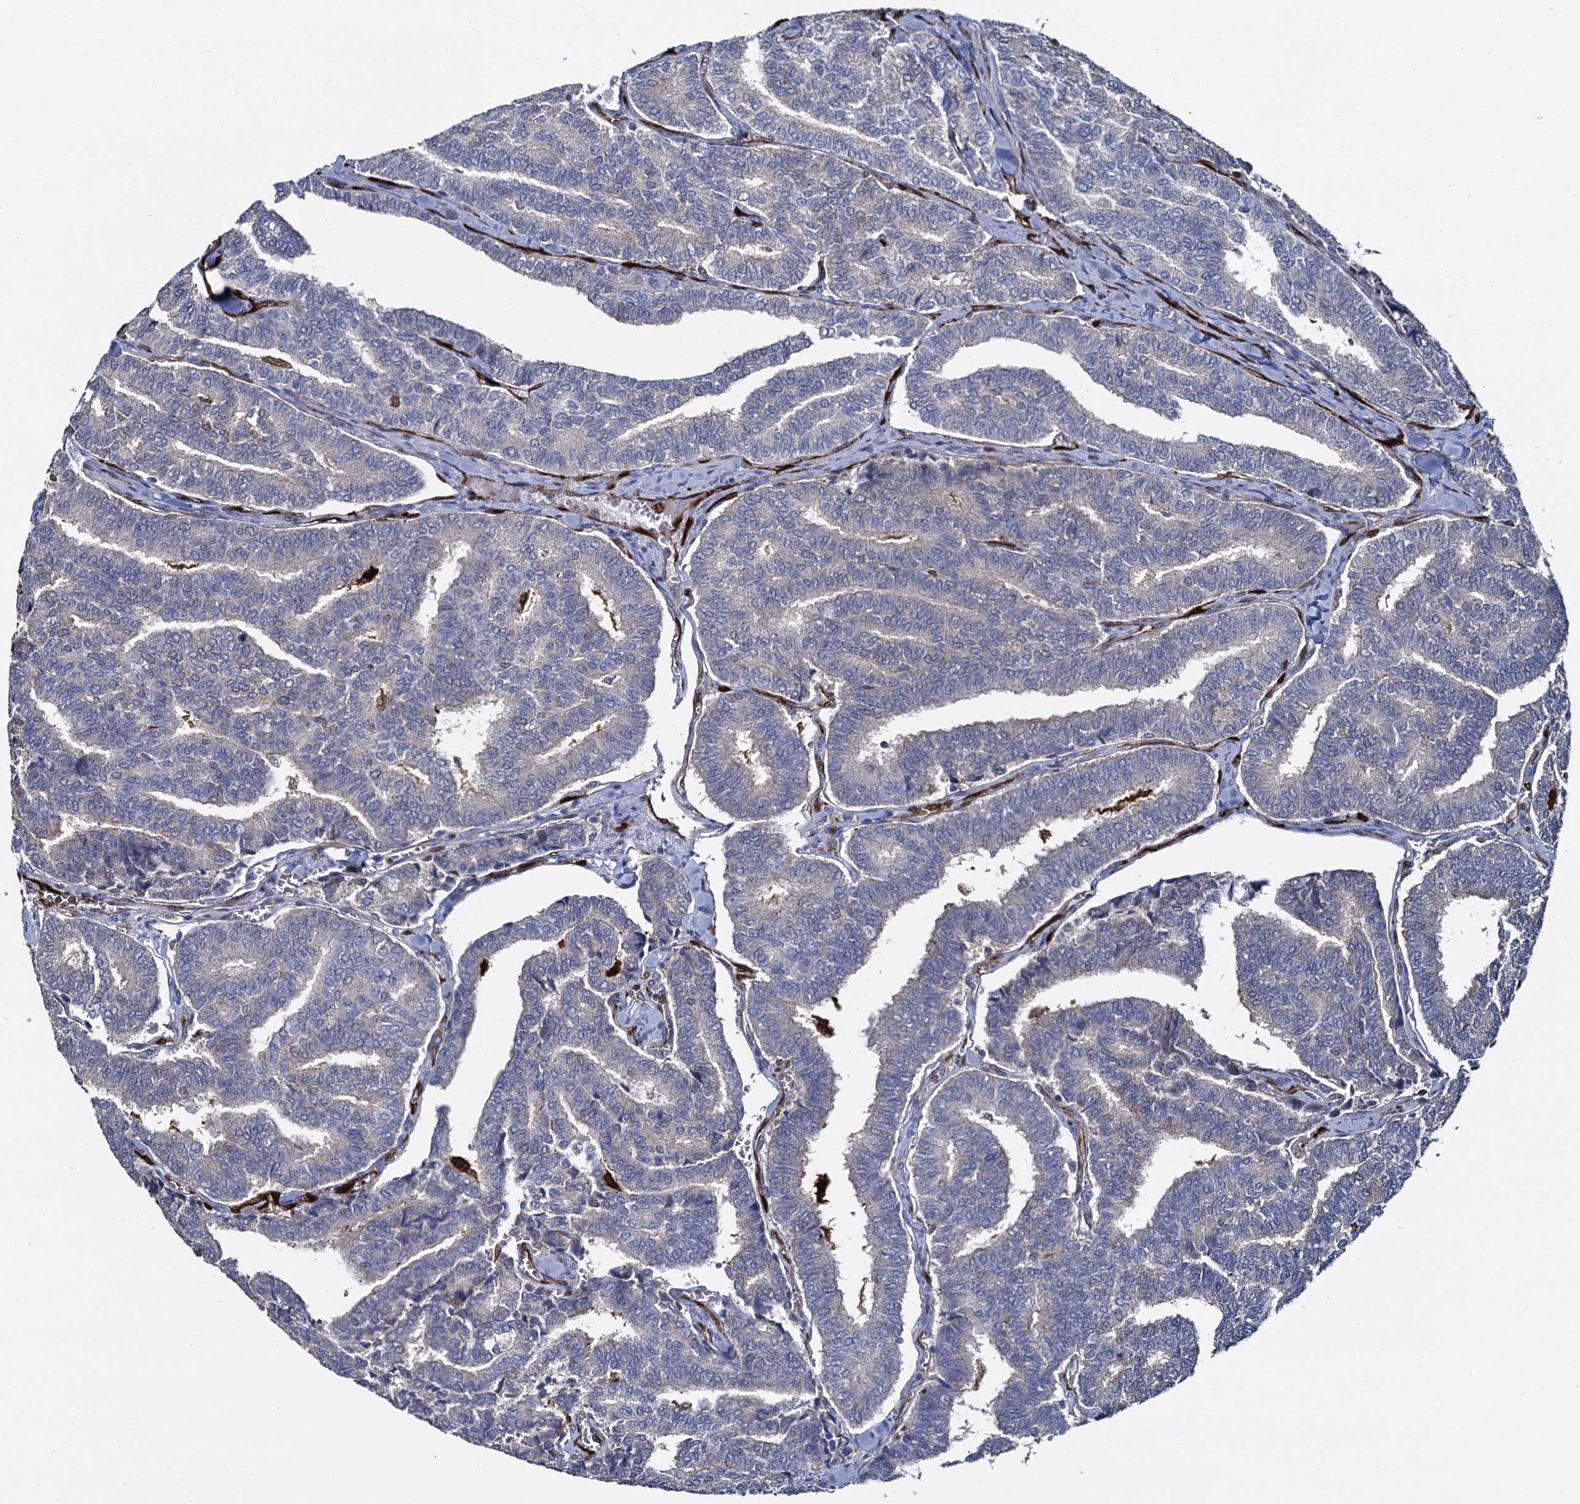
{"staining": {"intensity": "negative", "quantity": "none", "location": "none"}, "tissue": "thyroid cancer", "cell_type": "Tumor cells", "image_type": "cancer", "snomed": [{"axis": "morphology", "description": "Papillary adenocarcinoma, NOS"}, {"axis": "topography", "description": "Thyroid gland"}], "caption": "This is a image of immunohistochemistry (IHC) staining of thyroid cancer (papillary adenocarcinoma), which shows no expression in tumor cells. (IHC, brightfield microscopy, high magnification).", "gene": "FABP5", "patient": {"sex": "female", "age": 35}}